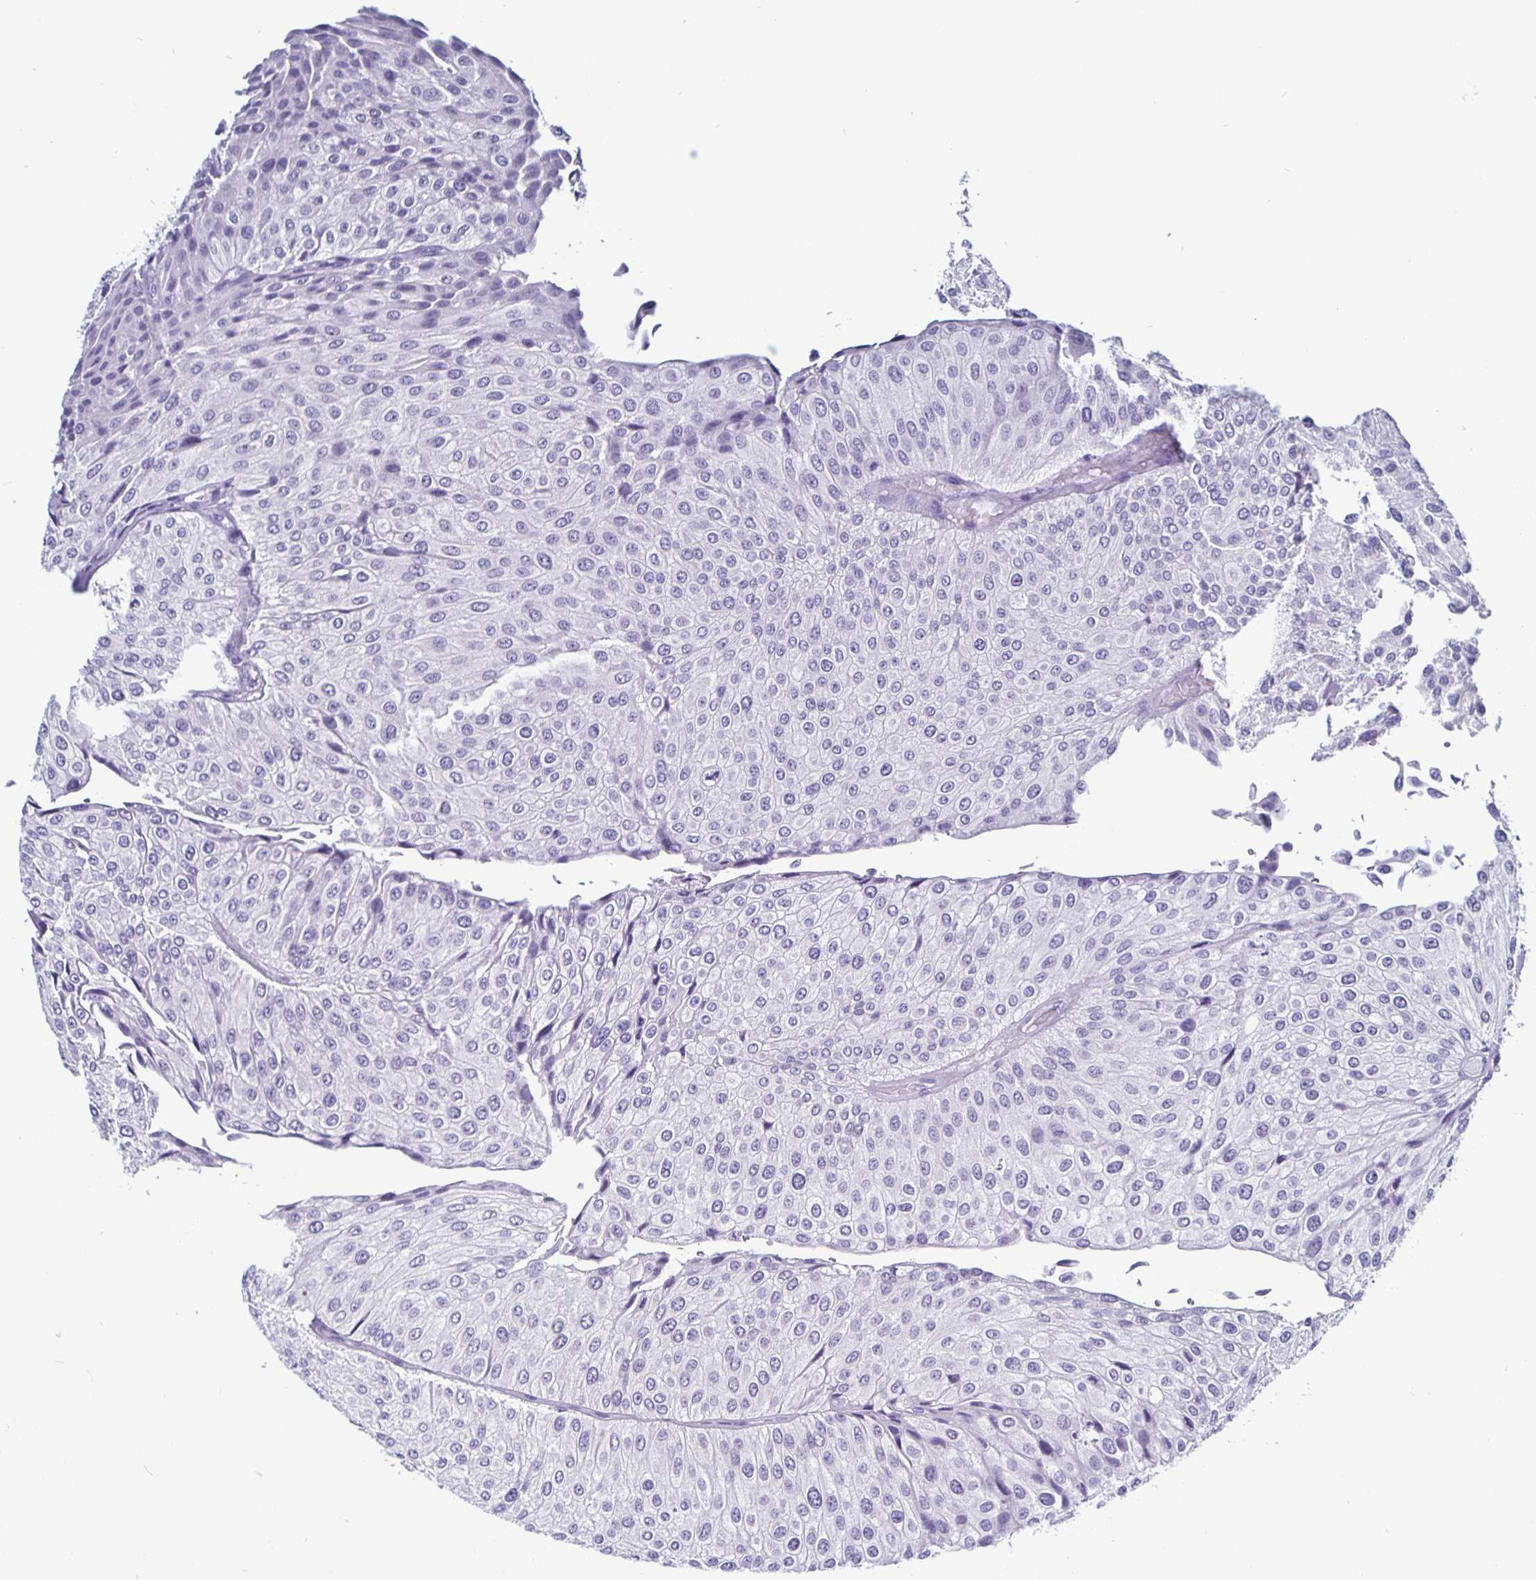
{"staining": {"intensity": "negative", "quantity": "none", "location": "none"}, "tissue": "urothelial cancer", "cell_type": "Tumor cells", "image_type": "cancer", "snomed": [{"axis": "morphology", "description": "Urothelial carcinoma, NOS"}, {"axis": "topography", "description": "Urinary bladder"}], "caption": "Tumor cells show no significant staining in urothelial cancer. Brightfield microscopy of immunohistochemistry (IHC) stained with DAB (3,3'-diaminobenzidine) (brown) and hematoxylin (blue), captured at high magnification.", "gene": "ODF3B", "patient": {"sex": "male", "age": 67}}